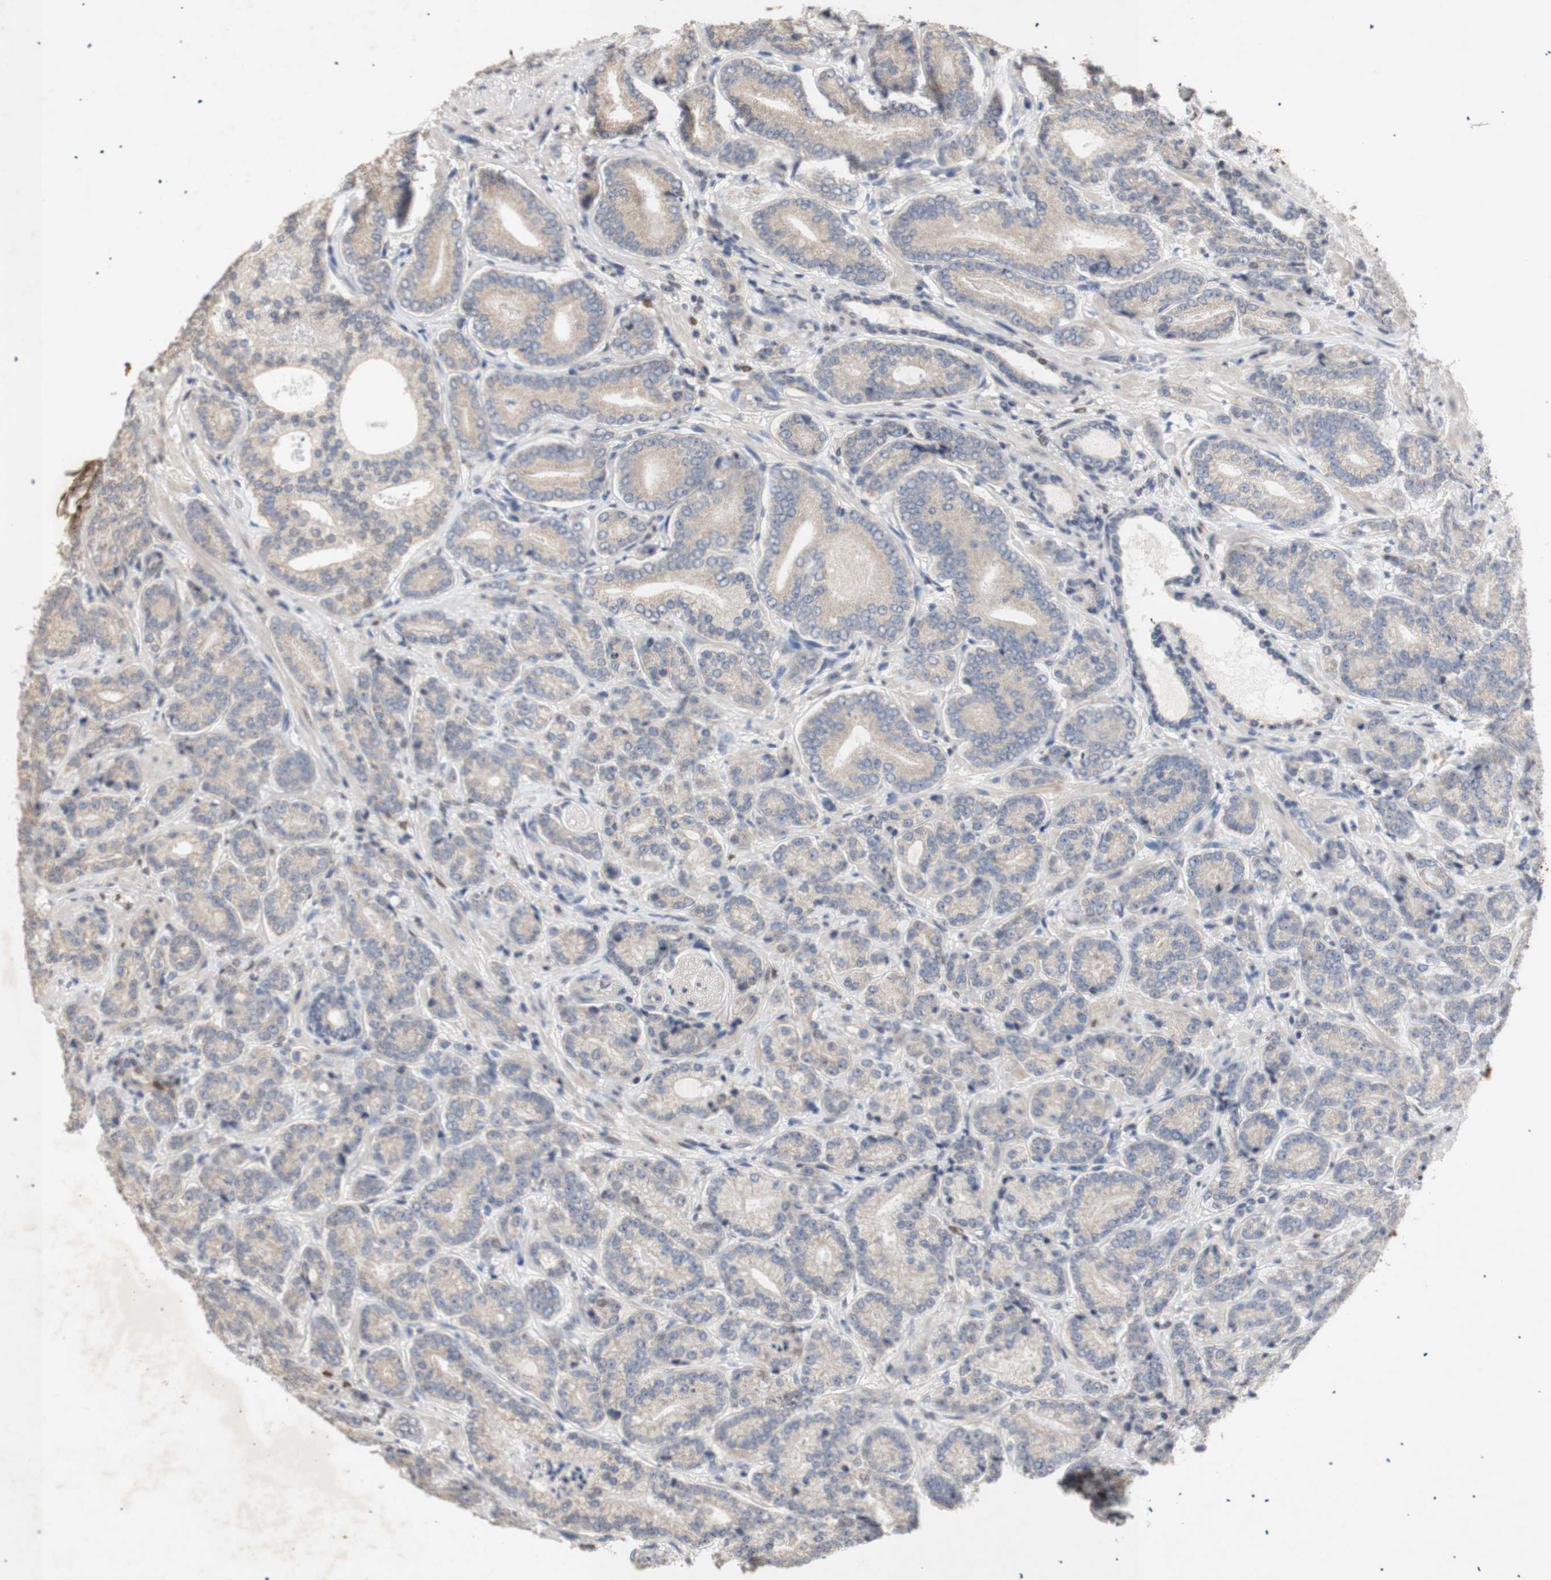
{"staining": {"intensity": "weak", "quantity": "25%-75%", "location": "cytoplasmic/membranous"}, "tissue": "prostate cancer", "cell_type": "Tumor cells", "image_type": "cancer", "snomed": [{"axis": "morphology", "description": "Adenocarcinoma, High grade"}, {"axis": "topography", "description": "Prostate"}], "caption": "This image shows IHC staining of prostate cancer (high-grade adenocarcinoma), with low weak cytoplasmic/membranous expression in about 25%-75% of tumor cells.", "gene": "FOSB", "patient": {"sex": "male", "age": 61}}